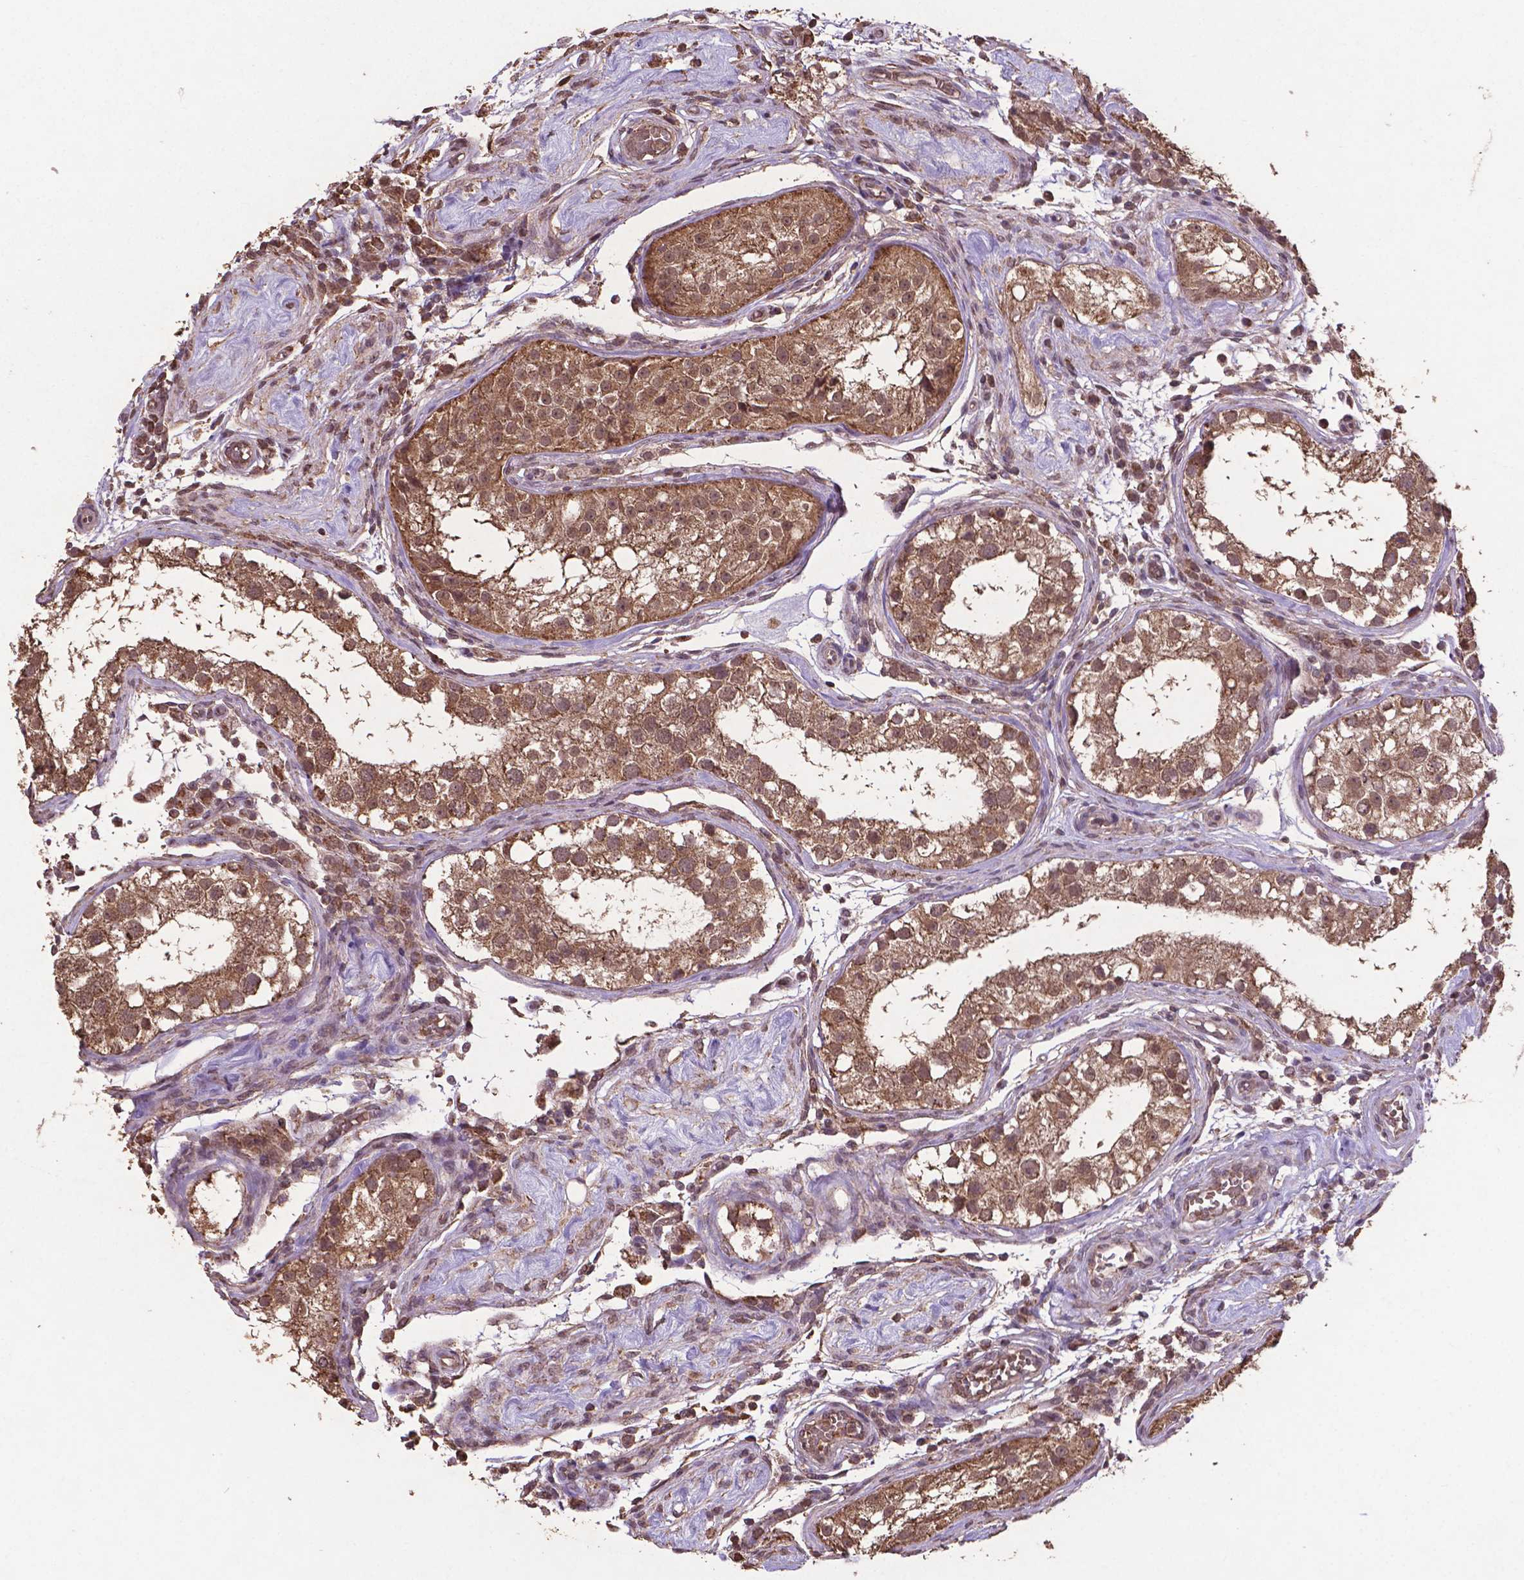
{"staining": {"intensity": "moderate", "quantity": ">75%", "location": "cytoplasmic/membranous,nuclear"}, "tissue": "testis", "cell_type": "Cells in seminiferous ducts", "image_type": "normal", "snomed": [{"axis": "morphology", "description": "Normal tissue, NOS"}, {"axis": "morphology", "description": "Seminoma, NOS"}, {"axis": "topography", "description": "Testis"}], "caption": "Immunohistochemical staining of benign human testis displays moderate cytoplasmic/membranous,nuclear protein positivity in approximately >75% of cells in seminiferous ducts.", "gene": "DCAF1", "patient": {"sex": "male", "age": 29}}